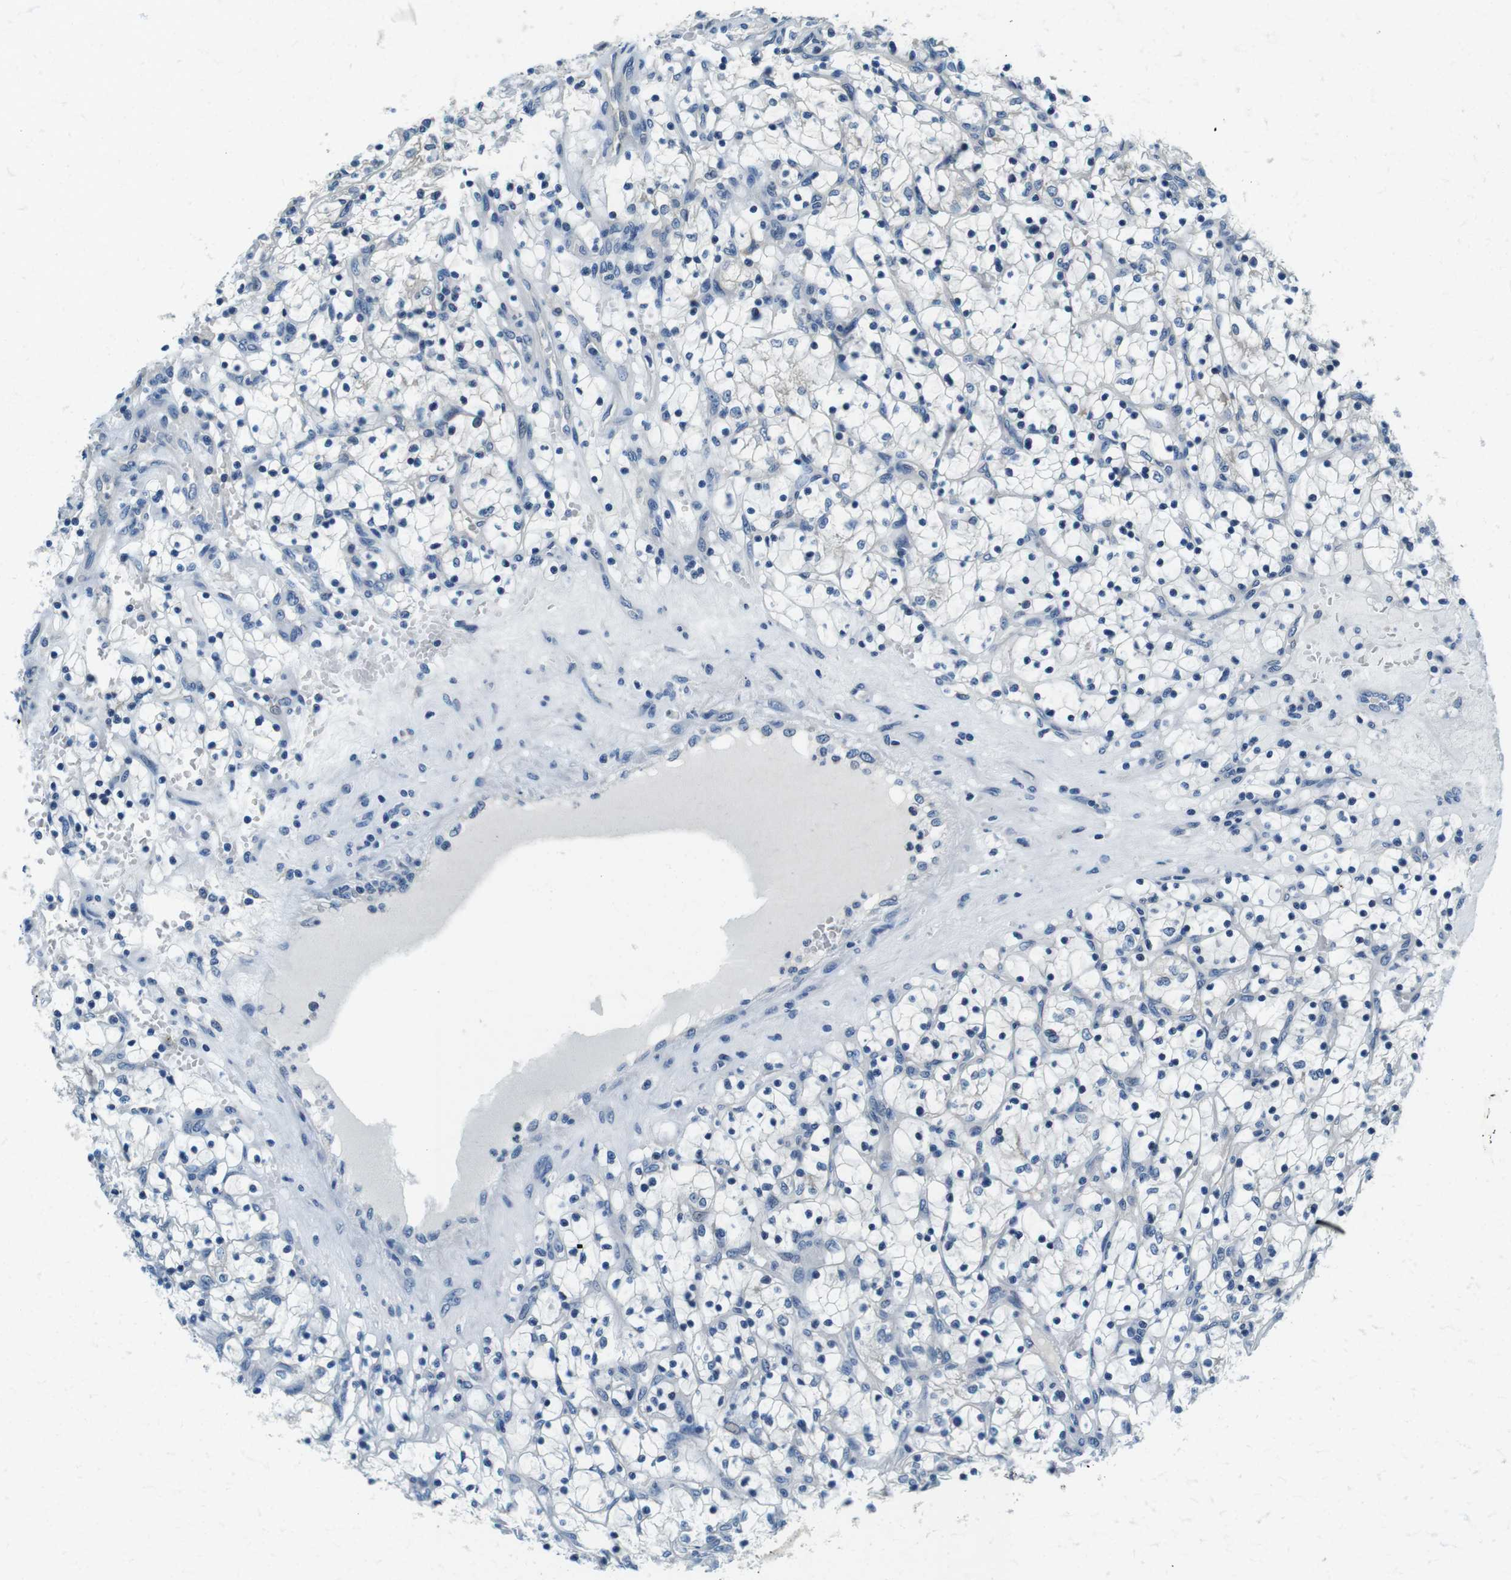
{"staining": {"intensity": "negative", "quantity": "none", "location": "none"}, "tissue": "renal cancer", "cell_type": "Tumor cells", "image_type": "cancer", "snomed": [{"axis": "morphology", "description": "Adenocarcinoma, NOS"}, {"axis": "topography", "description": "Kidney"}], "caption": "This micrograph is of renal adenocarcinoma stained with immunohistochemistry to label a protein in brown with the nuclei are counter-stained blue. There is no expression in tumor cells.", "gene": "KCNJ5", "patient": {"sex": "female", "age": 69}}